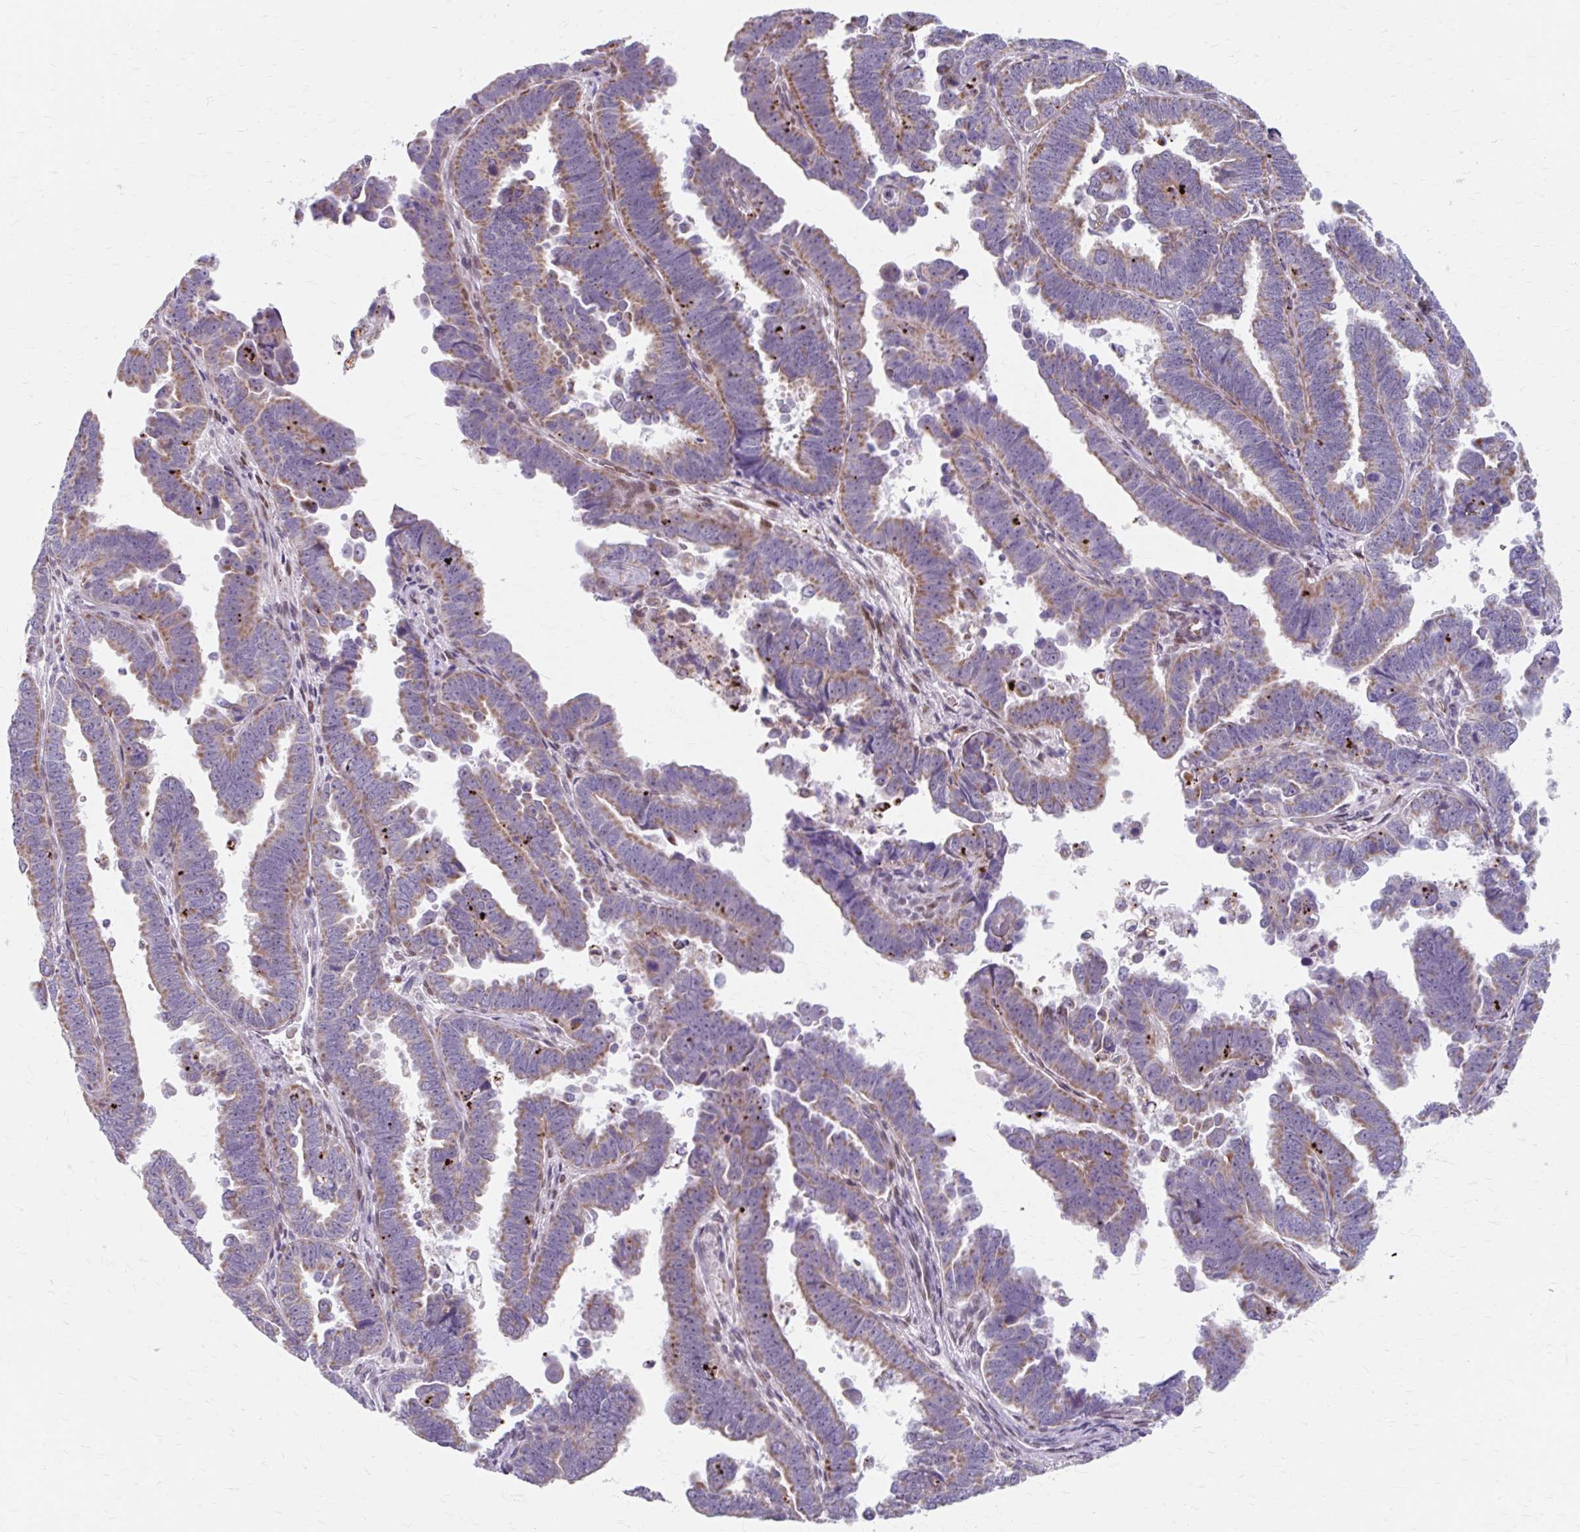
{"staining": {"intensity": "moderate", "quantity": "25%-75%", "location": "cytoplasmic/membranous"}, "tissue": "endometrial cancer", "cell_type": "Tumor cells", "image_type": "cancer", "snomed": [{"axis": "morphology", "description": "Adenocarcinoma, NOS"}, {"axis": "topography", "description": "Endometrium"}], "caption": "This micrograph demonstrates immunohistochemistry (IHC) staining of human endometrial cancer, with medium moderate cytoplasmic/membranous positivity in approximately 25%-75% of tumor cells.", "gene": "BEAN1", "patient": {"sex": "female", "age": 75}}